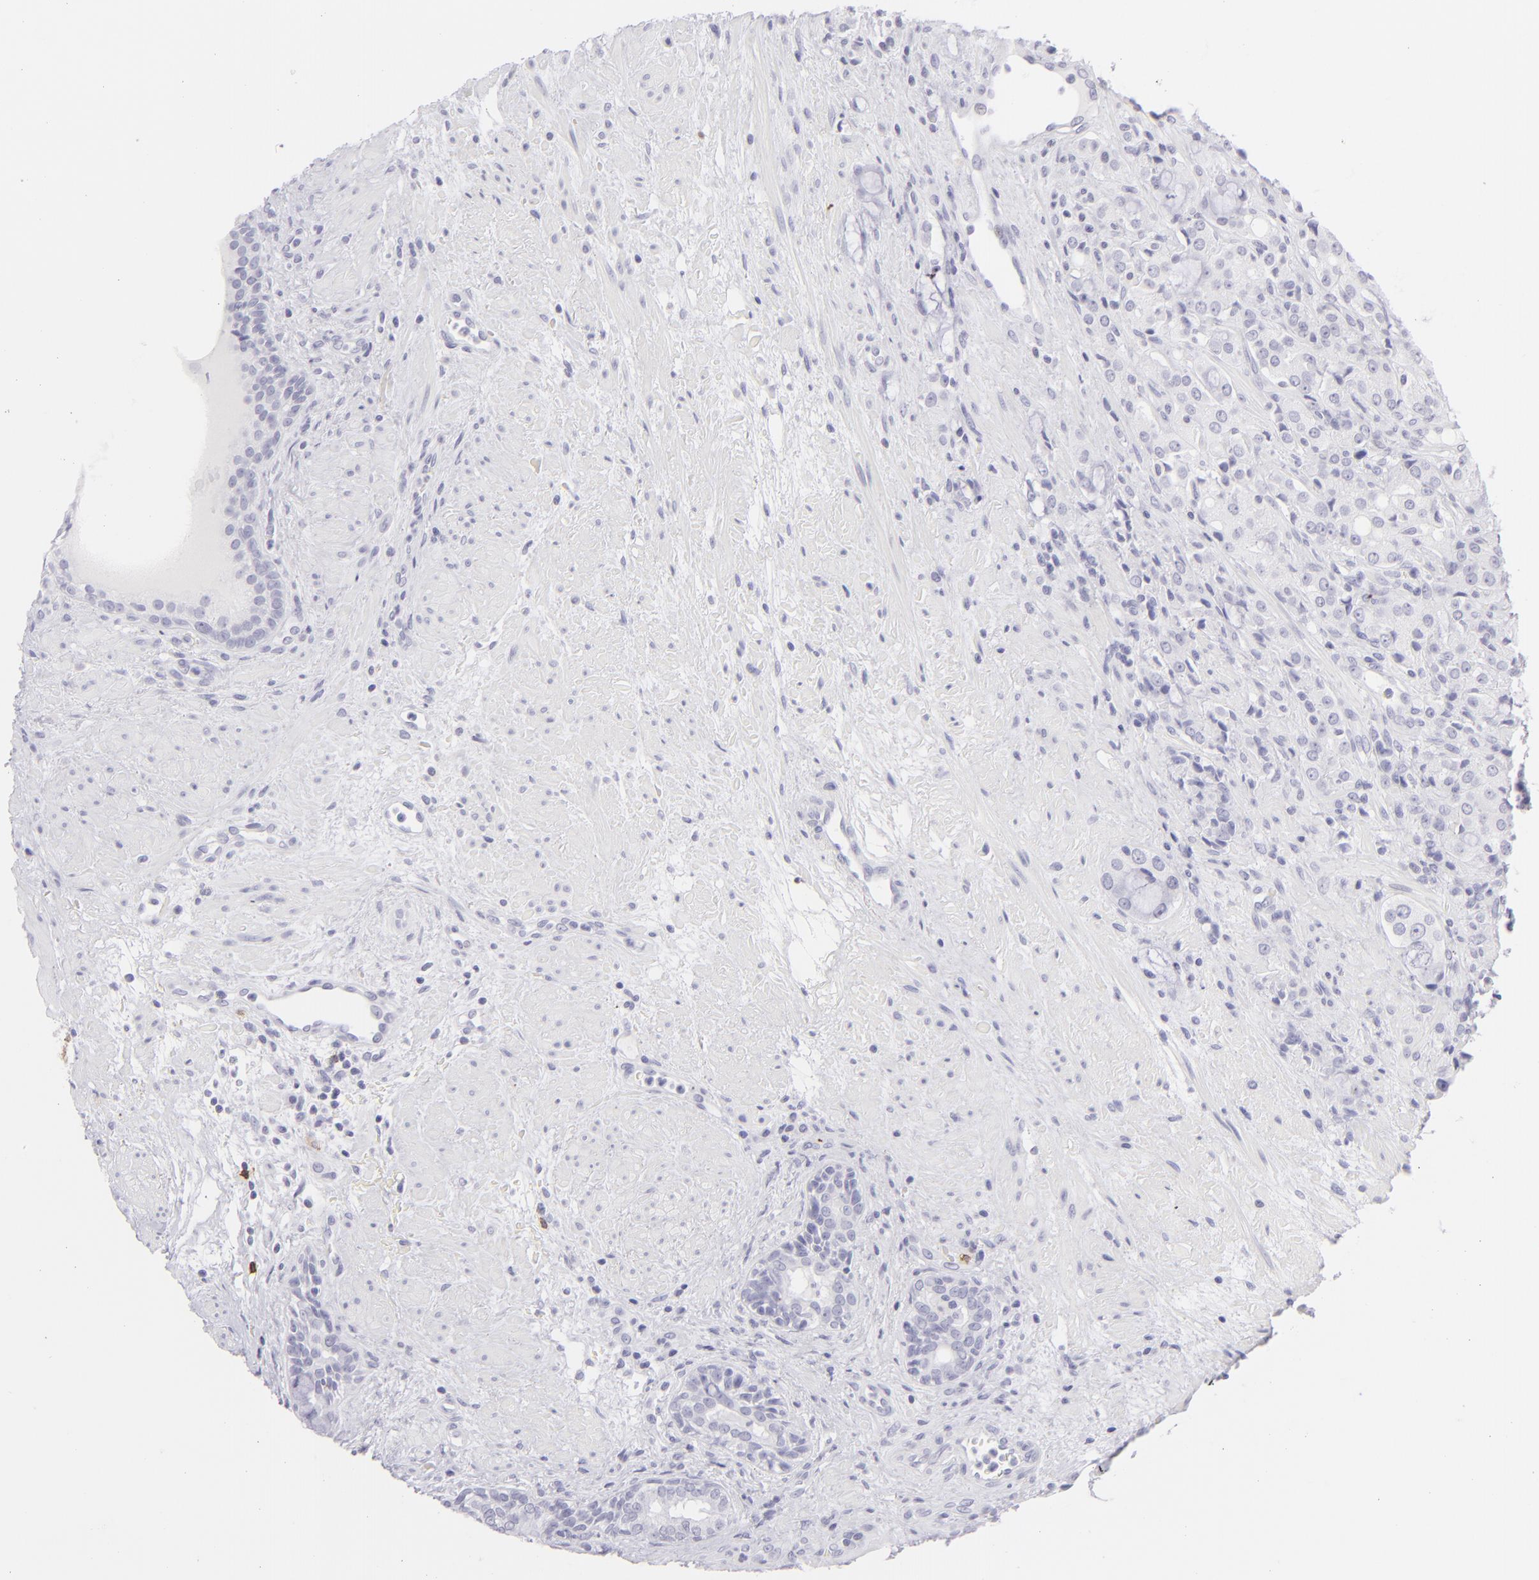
{"staining": {"intensity": "negative", "quantity": "none", "location": "none"}, "tissue": "prostate cancer", "cell_type": "Tumor cells", "image_type": "cancer", "snomed": [{"axis": "morphology", "description": "Adenocarcinoma, High grade"}, {"axis": "topography", "description": "Prostate"}], "caption": "This is an immunohistochemistry (IHC) image of prostate adenocarcinoma (high-grade). There is no positivity in tumor cells.", "gene": "FCER2", "patient": {"sex": "male", "age": 72}}